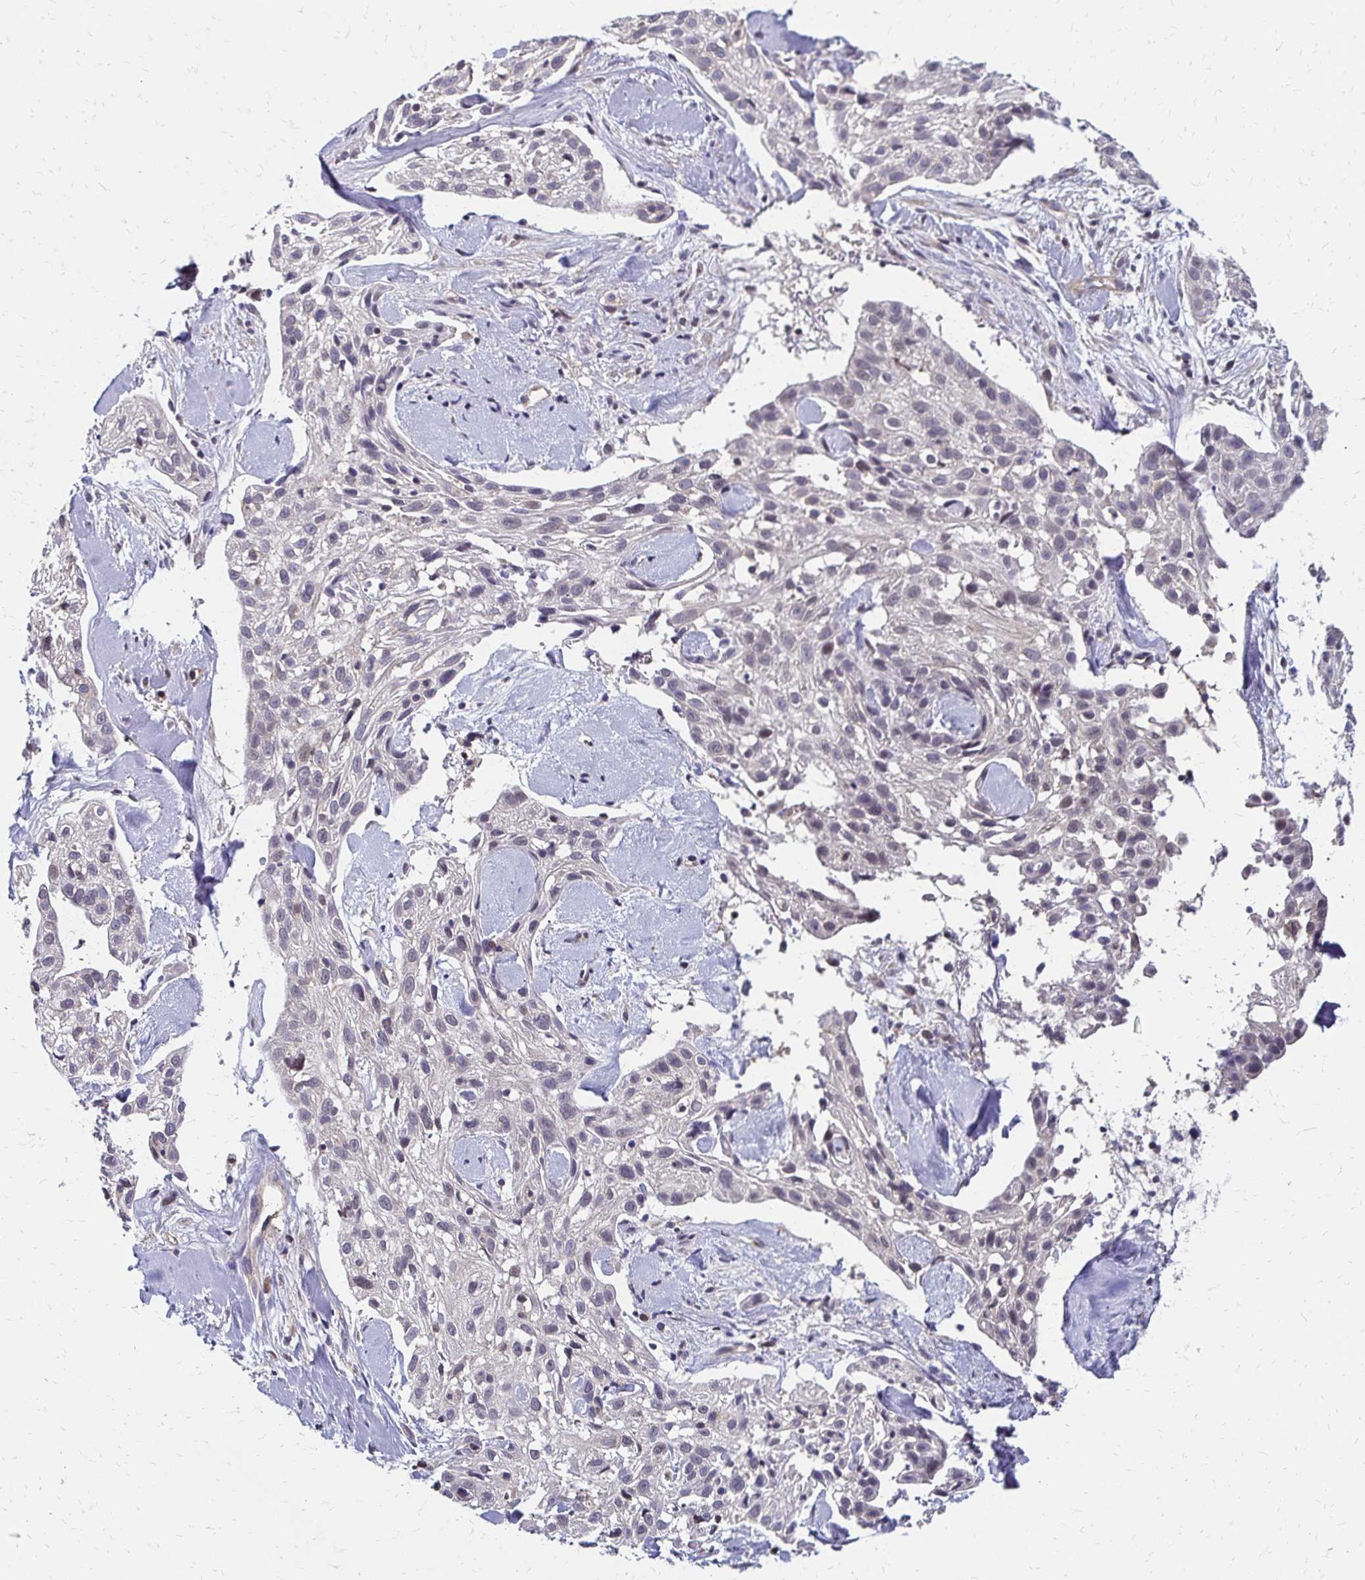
{"staining": {"intensity": "negative", "quantity": "none", "location": "none"}, "tissue": "skin cancer", "cell_type": "Tumor cells", "image_type": "cancer", "snomed": [{"axis": "morphology", "description": "Squamous cell carcinoma, NOS"}, {"axis": "topography", "description": "Skin"}], "caption": "Tumor cells are negative for protein expression in human skin squamous cell carcinoma.", "gene": "CBX7", "patient": {"sex": "male", "age": 82}}